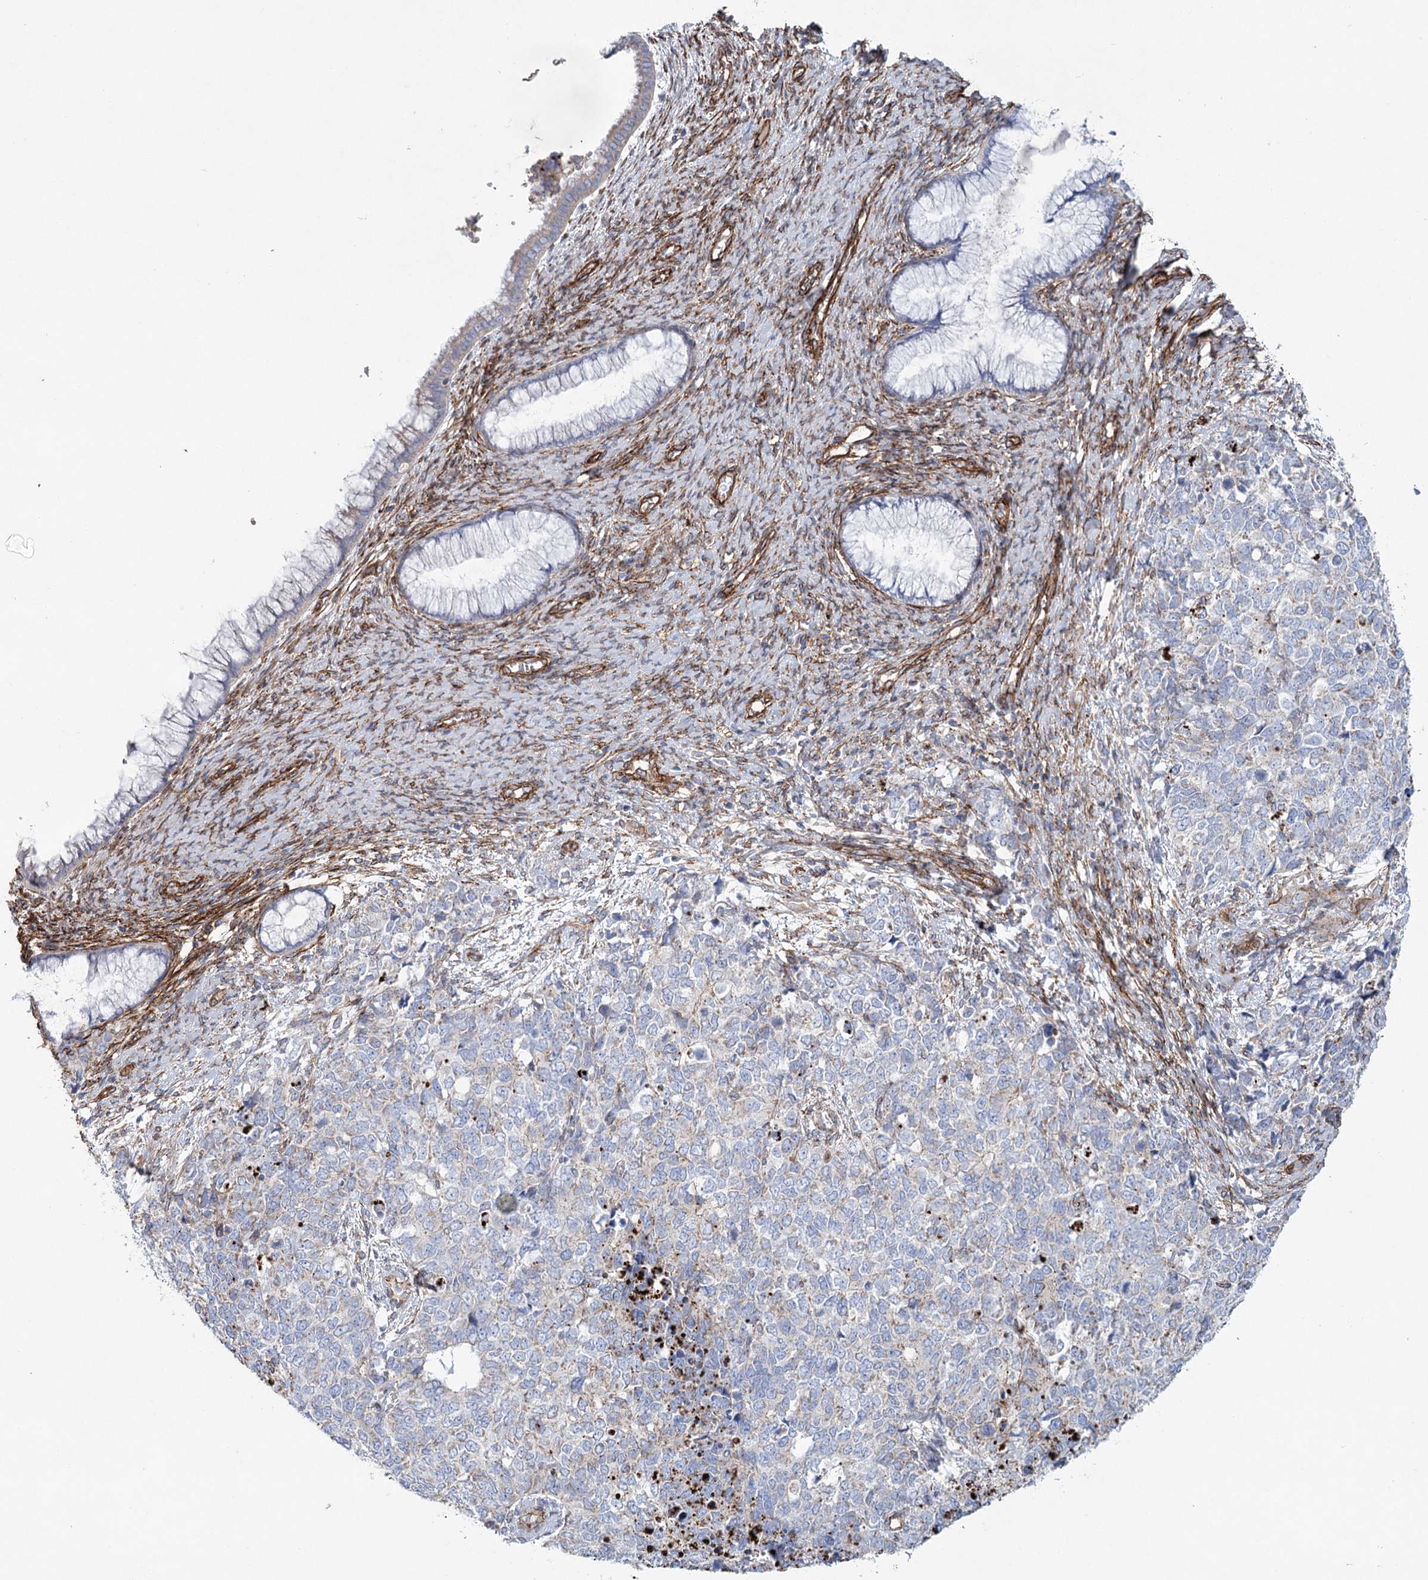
{"staining": {"intensity": "negative", "quantity": "none", "location": "none"}, "tissue": "cervical cancer", "cell_type": "Tumor cells", "image_type": "cancer", "snomed": [{"axis": "morphology", "description": "Squamous cell carcinoma, NOS"}, {"axis": "topography", "description": "Cervix"}], "caption": "Histopathology image shows no significant protein staining in tumor cells of cervical squamous cell carcinoma. (DAB IHC, high magnification).", "gene": "TMEM164", "patient": {"sex": "female", "age": 63}}